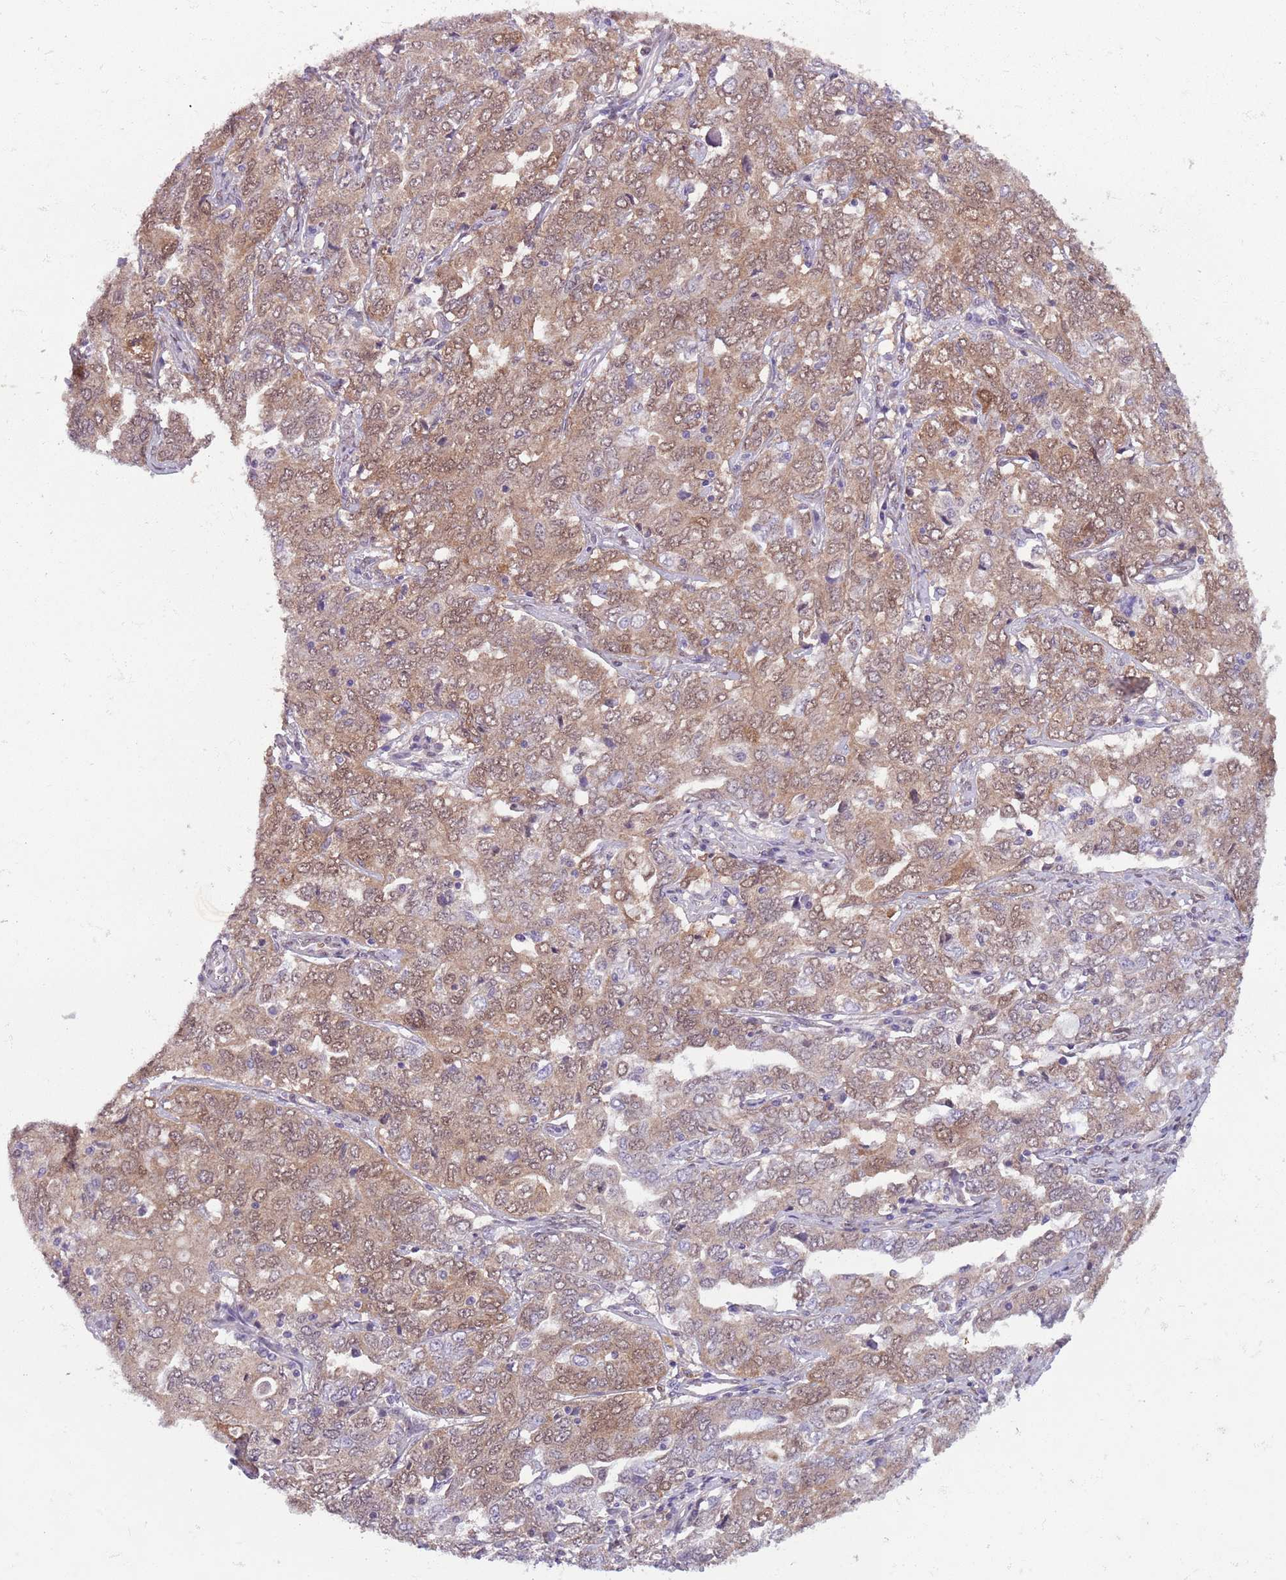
{"staining": {"intensity": "weak", "quantity": ">75%", "location": "cytoplasmic/membranous,nuclear"}, "tissue": "ovarian cancer", "cell_type": "Tumor cells", "image_type": "cancer", "snomed": [{"axis": "morphology", "description": "Carcinoma, endometroid"}, {"axis": "topography", "description": "Ovary"}], "caption": "Immunohistochemical staining of human ovarian cancer shows low levels of weak cytoplasmic/membranous and nuclear positivity in about >75% of tumor cells.", "gene": "ADCY7", "patient": {"sex": "female", "age": 62}}